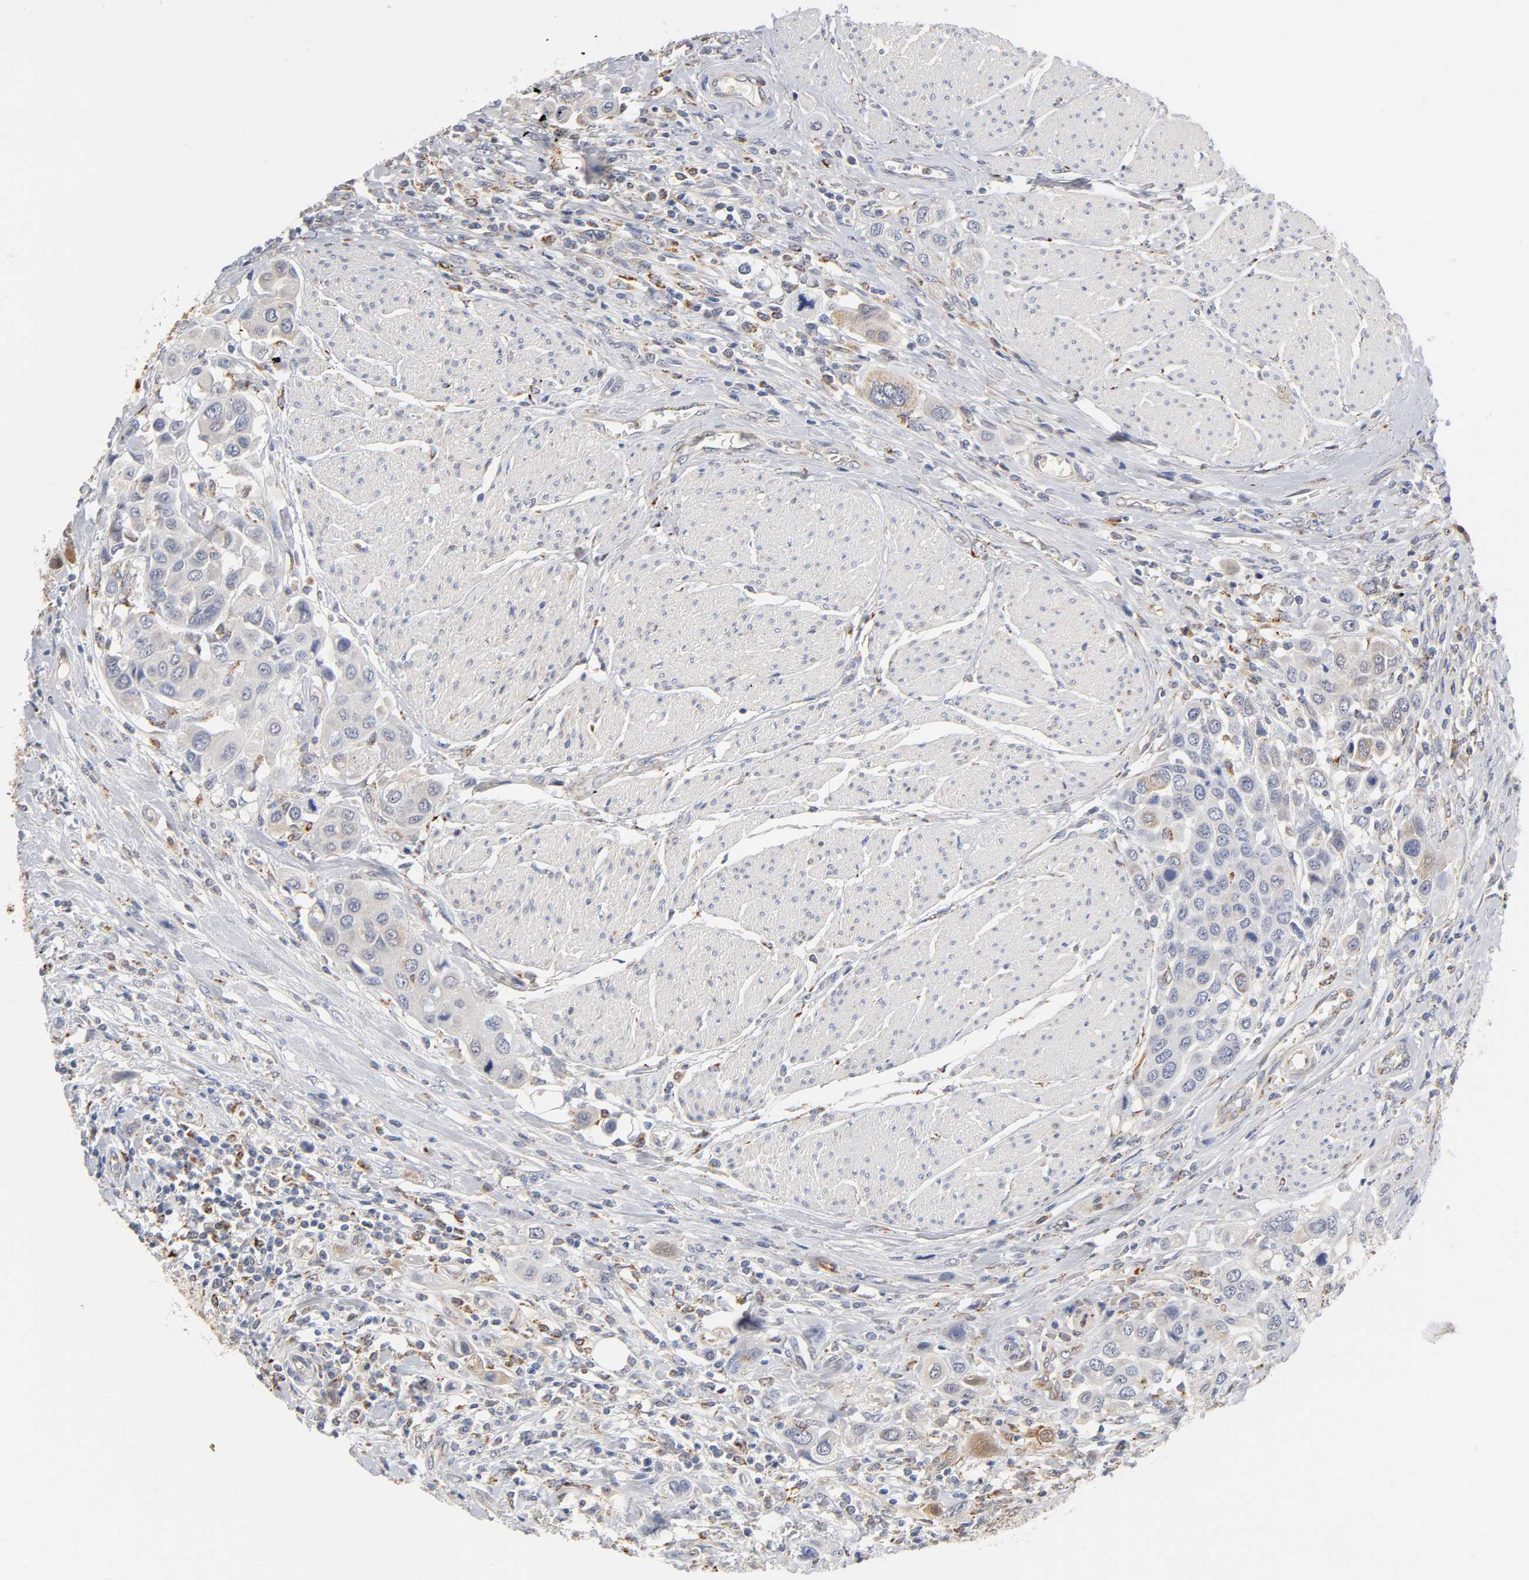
{"staining": {"intensity": "moderate", "quantity": "<25%", "location": "cytoplasmic/membranous"}, "tissue": "urothelial cancer", "cell_type": "Tumor cells", "image_type": "cancer", "snomed": [{"axis": "morphology", "description": "Urothelial carcinoma, High grade"}, {"axis": "topography", "description": "Urinary bladder"}], "caption": "Urothelial cancer was stained to show a protein in brown. There is low levels of moderate cytoplasmic/membranous positivity in approximately <25% of tumor cells.", "gene": "ISG15", "patient": {"sex": "male", "age": 50}}